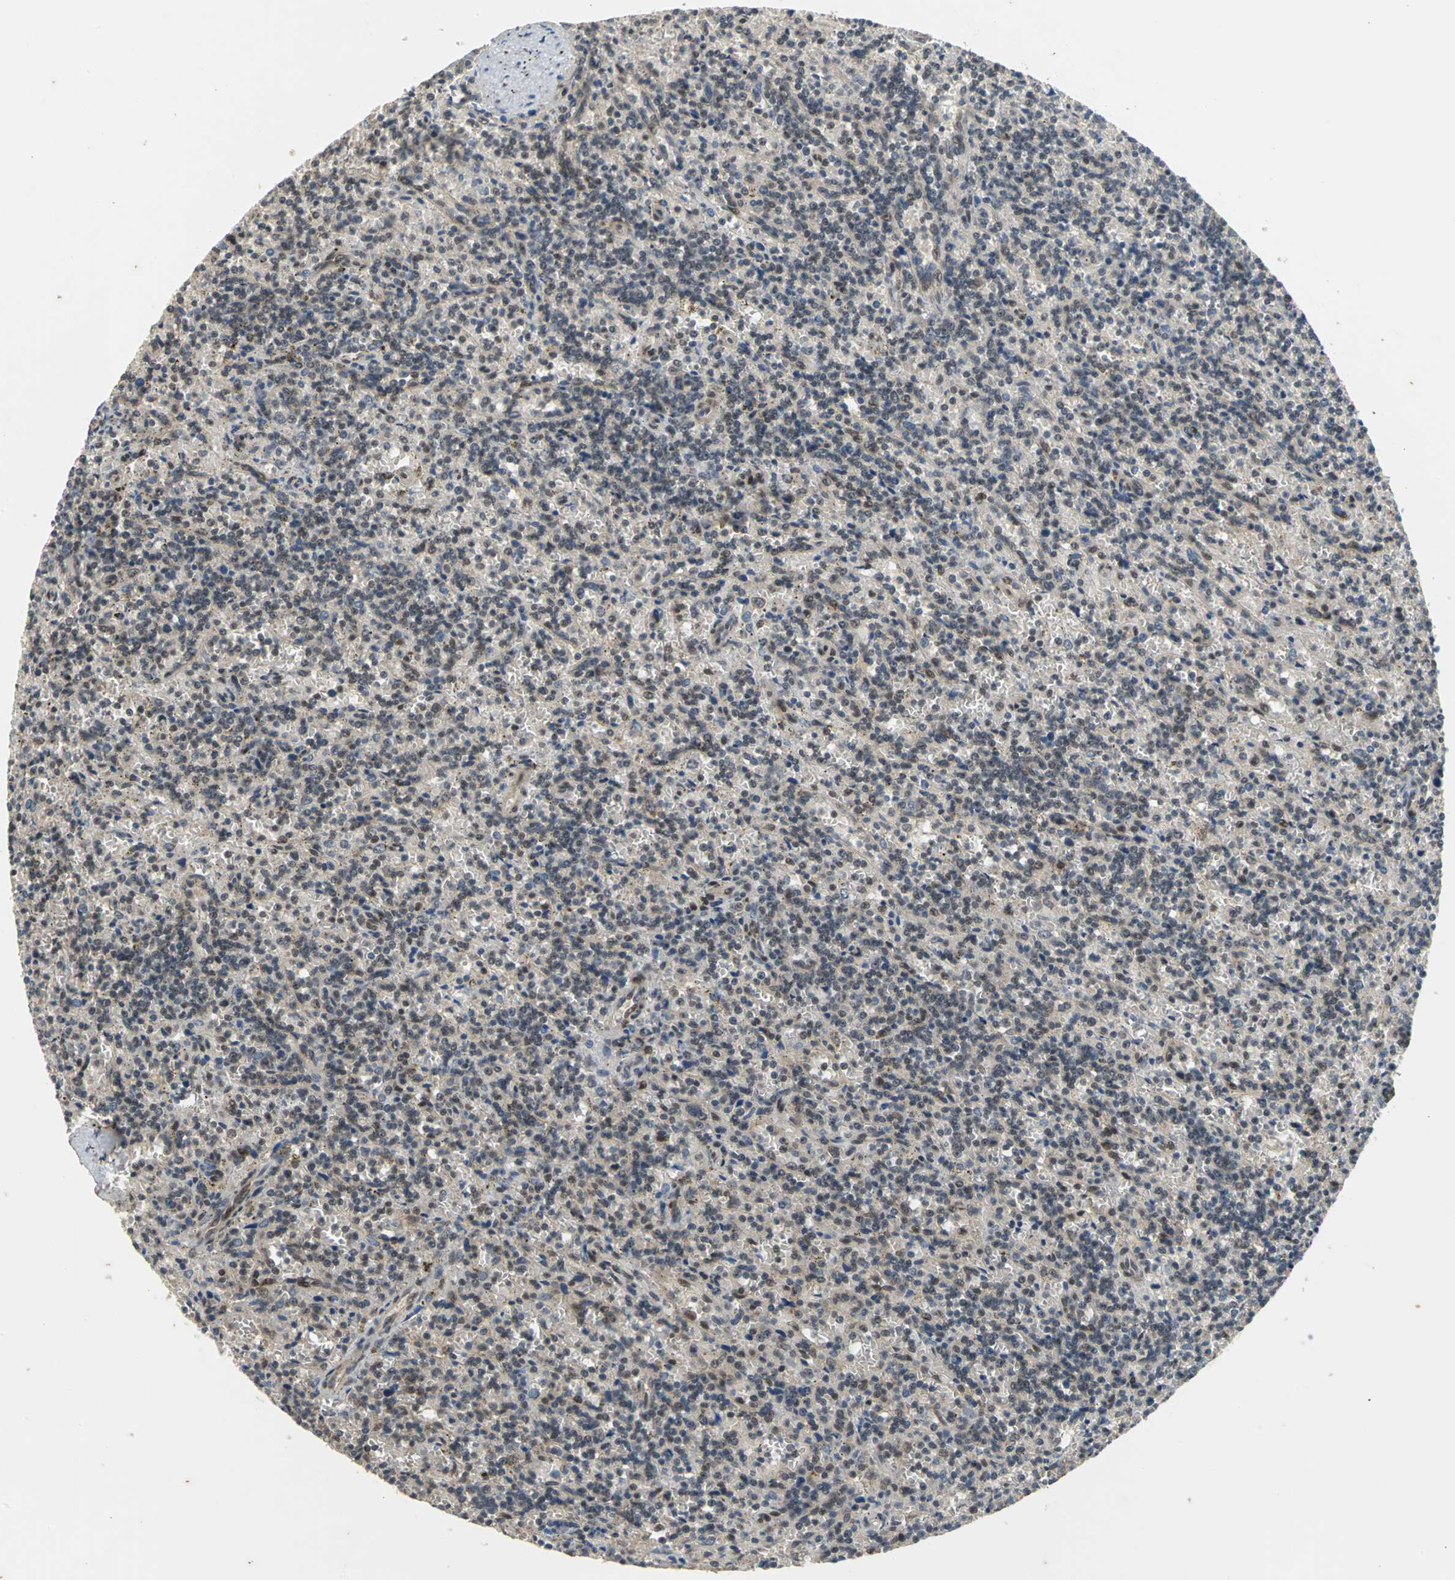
{"staining": {"intensity": "negative", "quantity": "none", "location": "none"}, "tissue": "lymphoma", "cell_type": "Tumor cells", "image_type": "cancer", "snomed": [{"axis": "morphology", "description": "Malignant lymphoma, non-Hodgkin's type, Low grade"}, {"axis": "topography", "description": "Spleen"}], "caption": "Low-grade malignant lymphoma, non-Hodgkin's type was stained to show a protein in brown. There is no significant staining in tumor cells. (DAB (3,3'-diaminobenzidine) immunohistochemistry (IHC) visualized using brightfield microscopy, high magnification).", "gene": "NOTCH3", "patient": {"sex": "male", "age": 73}}